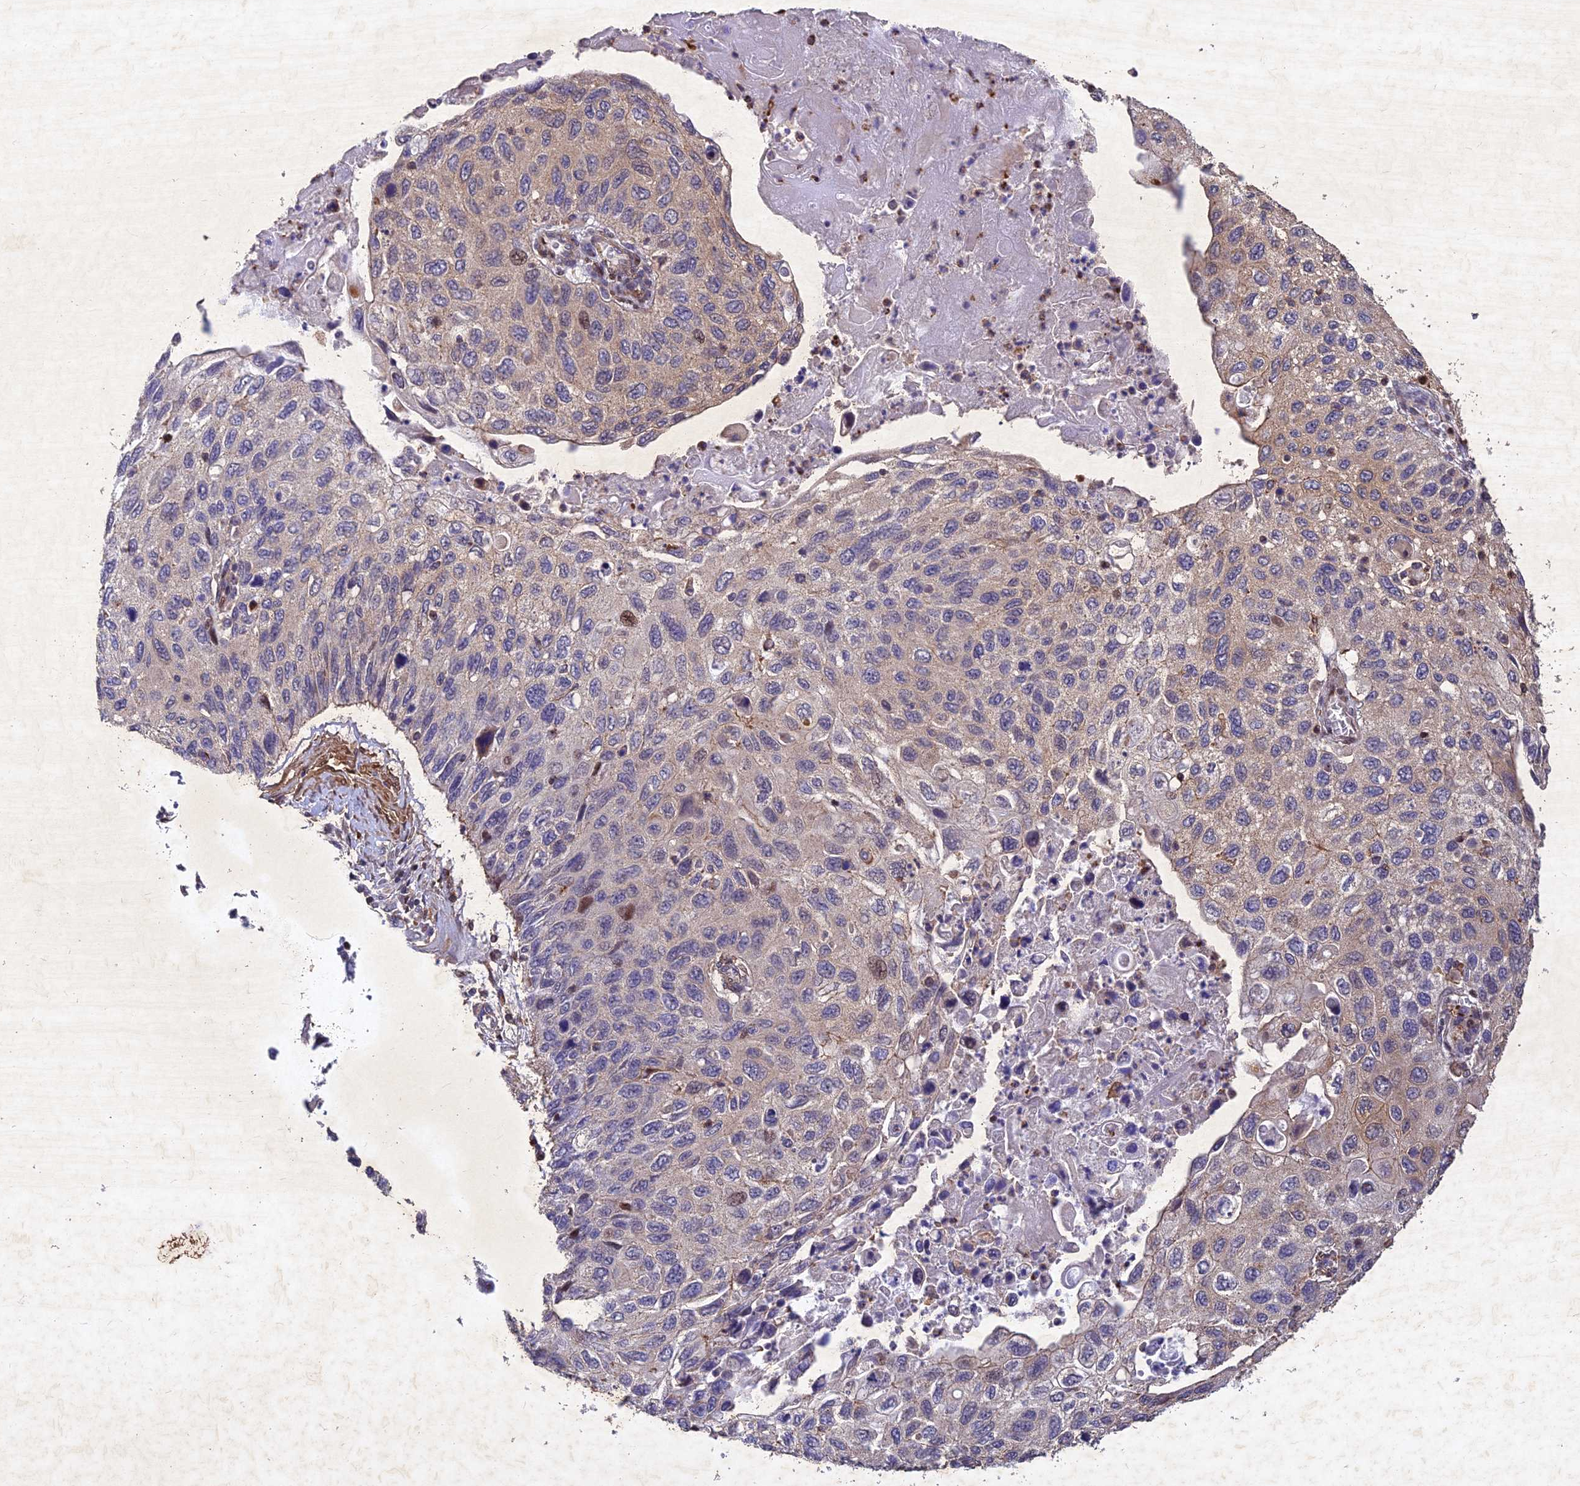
{"staining": {"intensity": "weak", "quantity": "<25%", "location": "nuclear"}, "tissue": "cervical cancer", "cell_type": "Tumor cells", "image_type": "cancer", "snomed": [{"axis": "morphology", "description": "Squamous cell carcinoma, NOS"}, {"axis": "topography", "description": "Cervix"}], "caption": "High magnification brightfield microscopy of cervical squamous cell carcinoma stained with DAB (3,3'-diaminobenzidine) (brown) and counterstained with hematoxylin (blue): tumor cells show no significant staining.", "gene": "RELCH", "patient": {"sex": "female", "age": 70}}